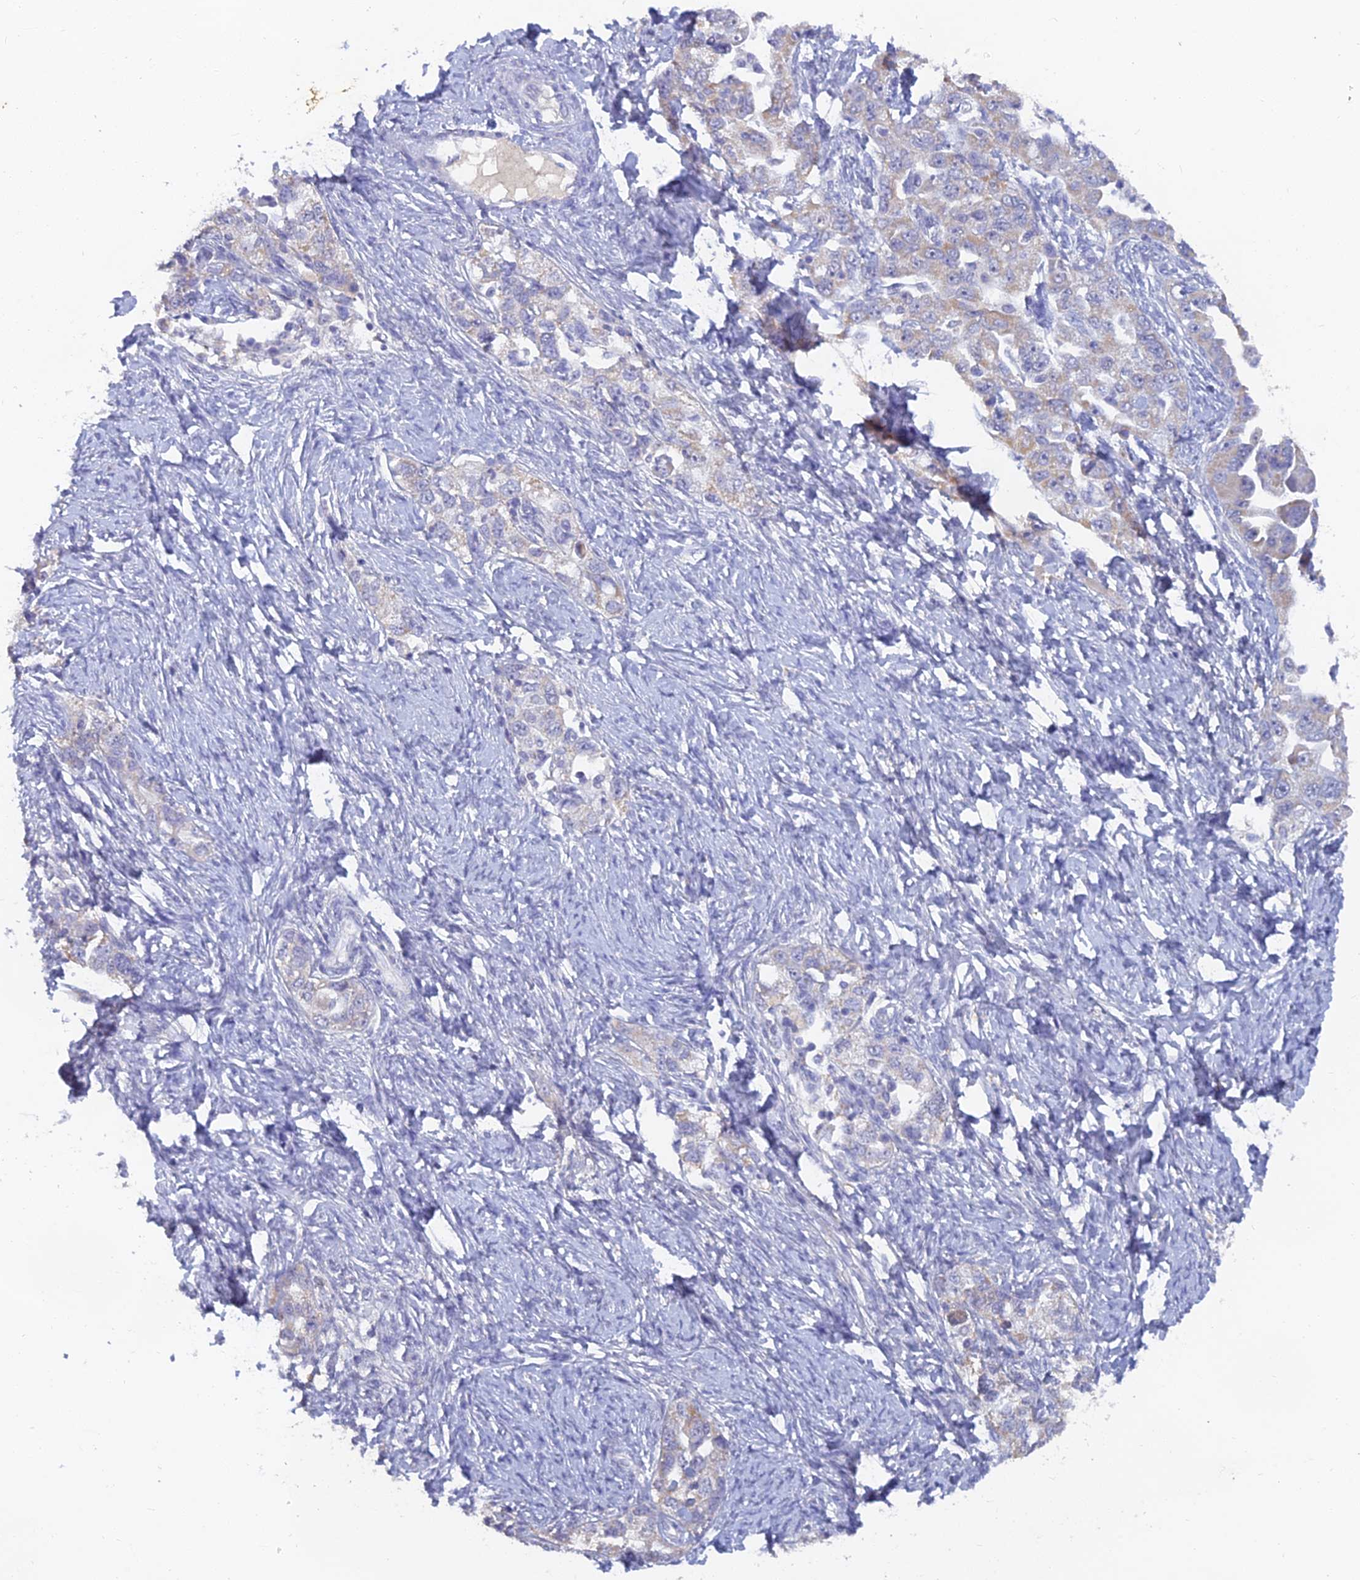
{"staining": {"intensity": "moderate", "quantity": "25%-75%", "location": "cytoplasmic/membranous"}, "tissue": "ovarian cancer", "cell_type": "Tumor cells", "image_type": "cancer", "snomed": [{"axis": "morphology", "description": "Carcinoma, NOS"}, {"axis": "morphology", "description": "Cystadenocarcinoma, serous, NOS"}, {"axis": "topography", "description": "Ovary"}], "caption": "Serous cystadenocarcinoma (ovarian) was stained to show a protein in brown. There is medium levels of moderate cytoplasmic/membranous expression in approximately 25%-75% of tumor cells.", "gene": "LRIF1", "patient": {"sex": "female", "age": 69}}